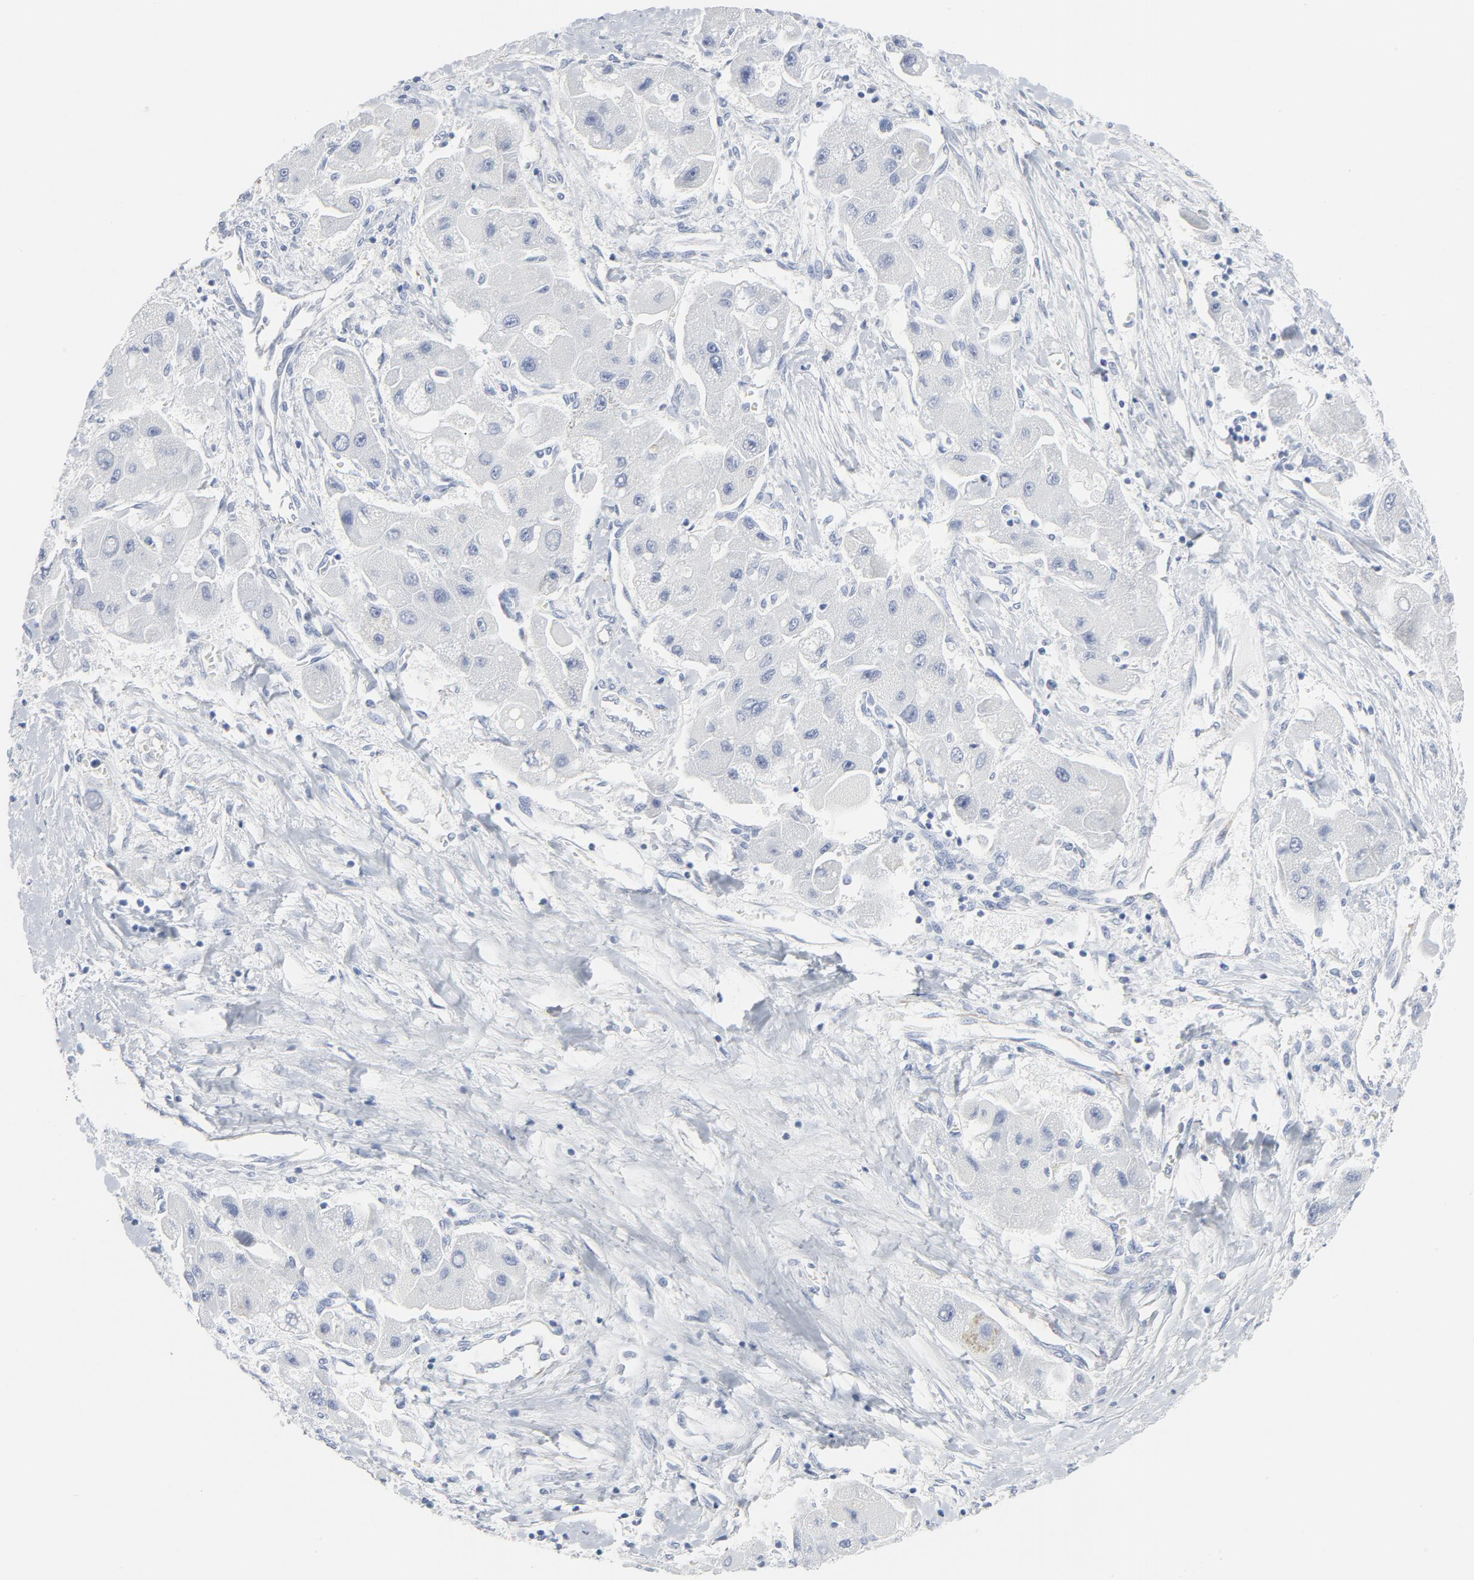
{"staining": {"intensity": "negative", "quantity": "none", "location": "none"}, "tissue": "liver cancer", "cell_type": "Tumor cells", "image_type": "cancer", "snomed": [{"axis": "morphology", "description": "Carcinoma, Hepatocellular, NOS"}, {"axis": "topography", "description": "Liver"}], "caption": "IHC of liver cancer (hepatocellular carcinoma) displays no expression in tumor cells.", "gene": "TUBB1", "patient": {"sex": "male", "age": 24}}